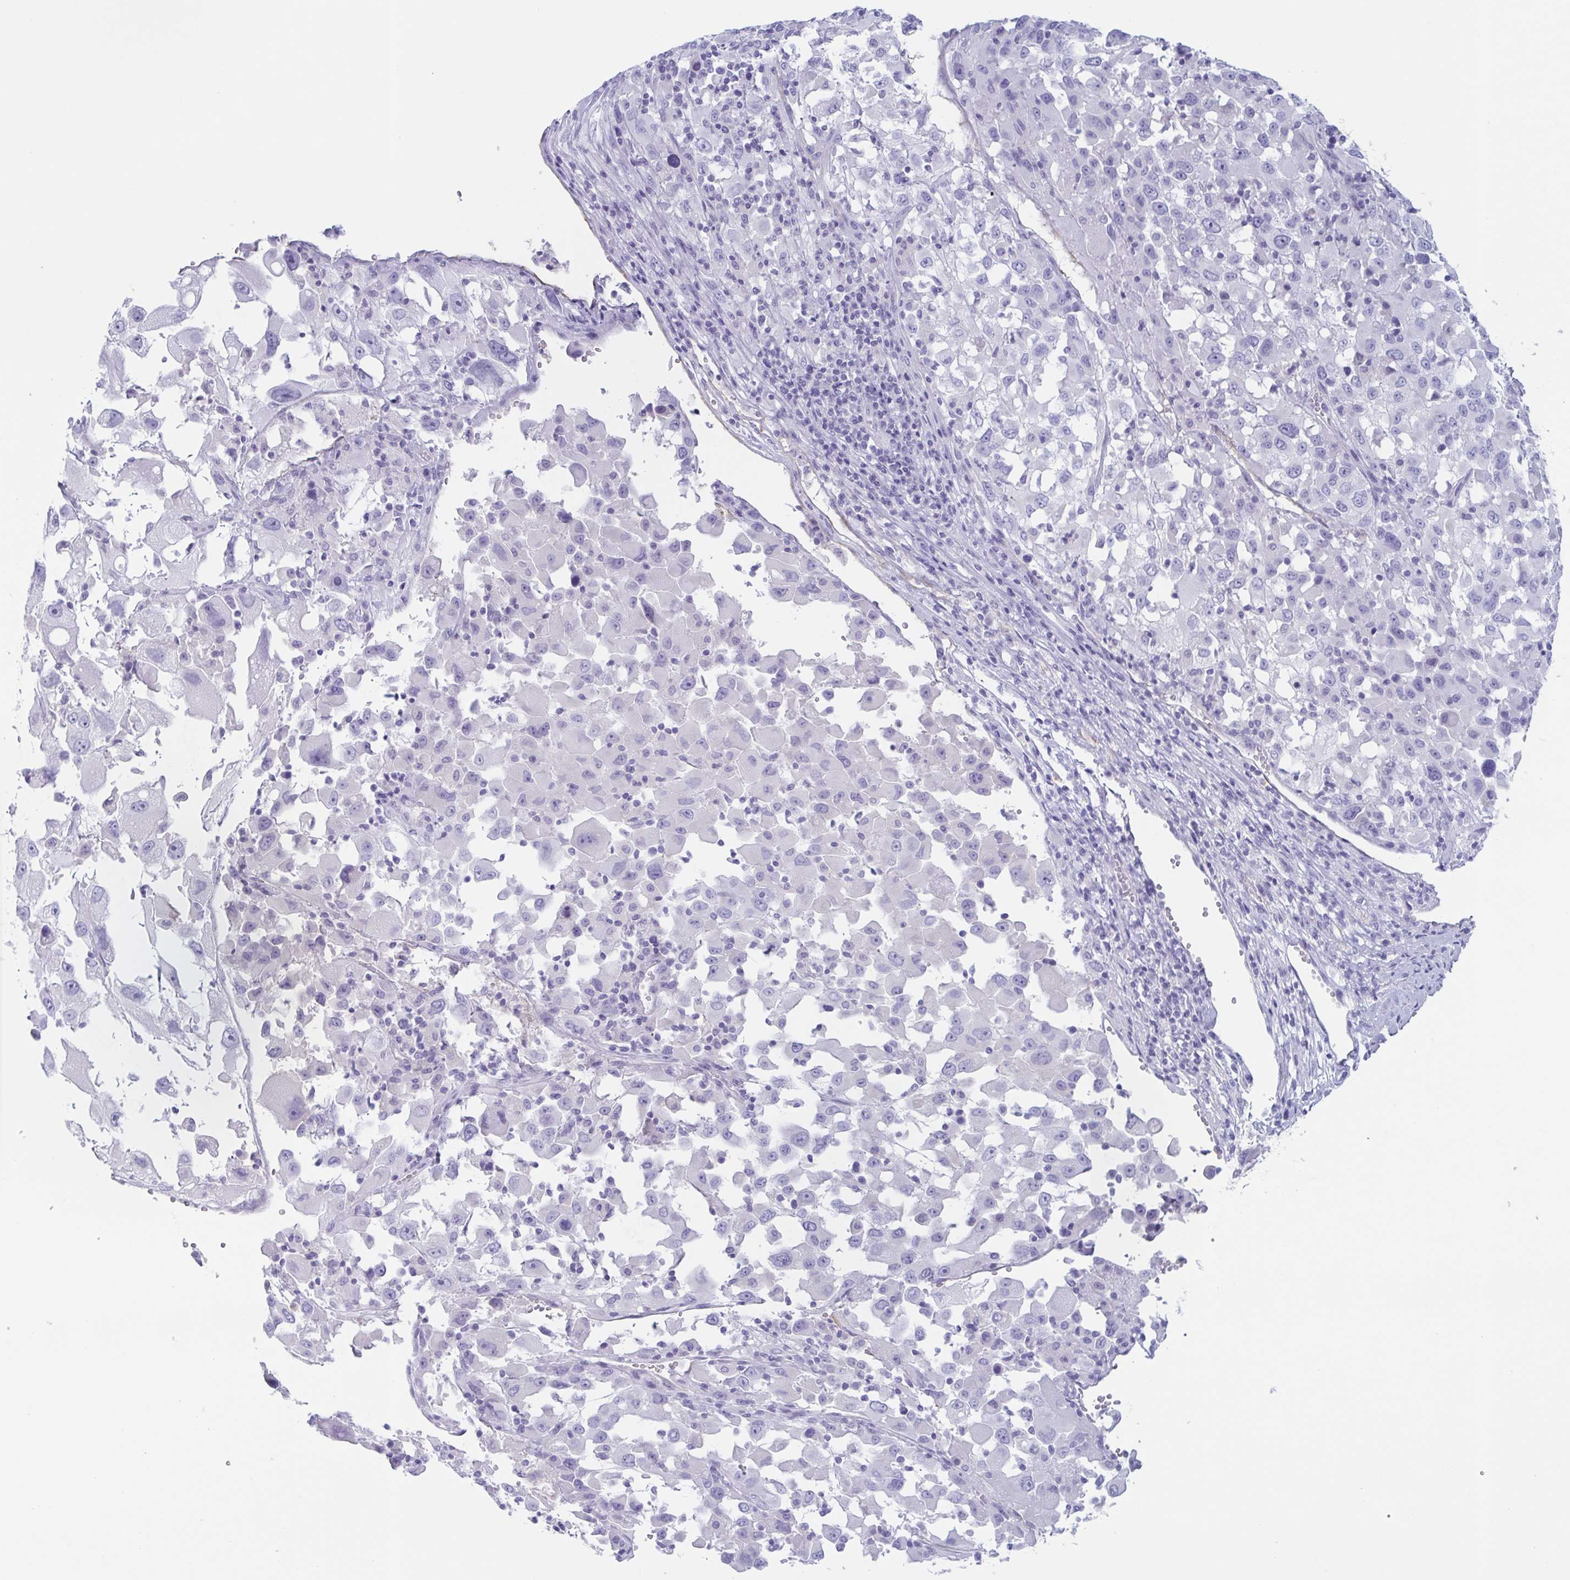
{"staining": {"intensity": "negative", "quantity": "none", "location": "none"}, "tissue": "melanoma", "cell_type": "Tumor cells", "image_type": "cancer", "snomed": [{"axis": "morphology", "description": "Malignant melanoma, Metastatic site"}, {"axis": "topography", "description": "Soft tissue"}], "caption": "The immunohistochemistry image has no significant expression in tumor cells of melanoma tissue.", "gene": "LYRM2", "patient": {"sex": "male", "age": 50}}